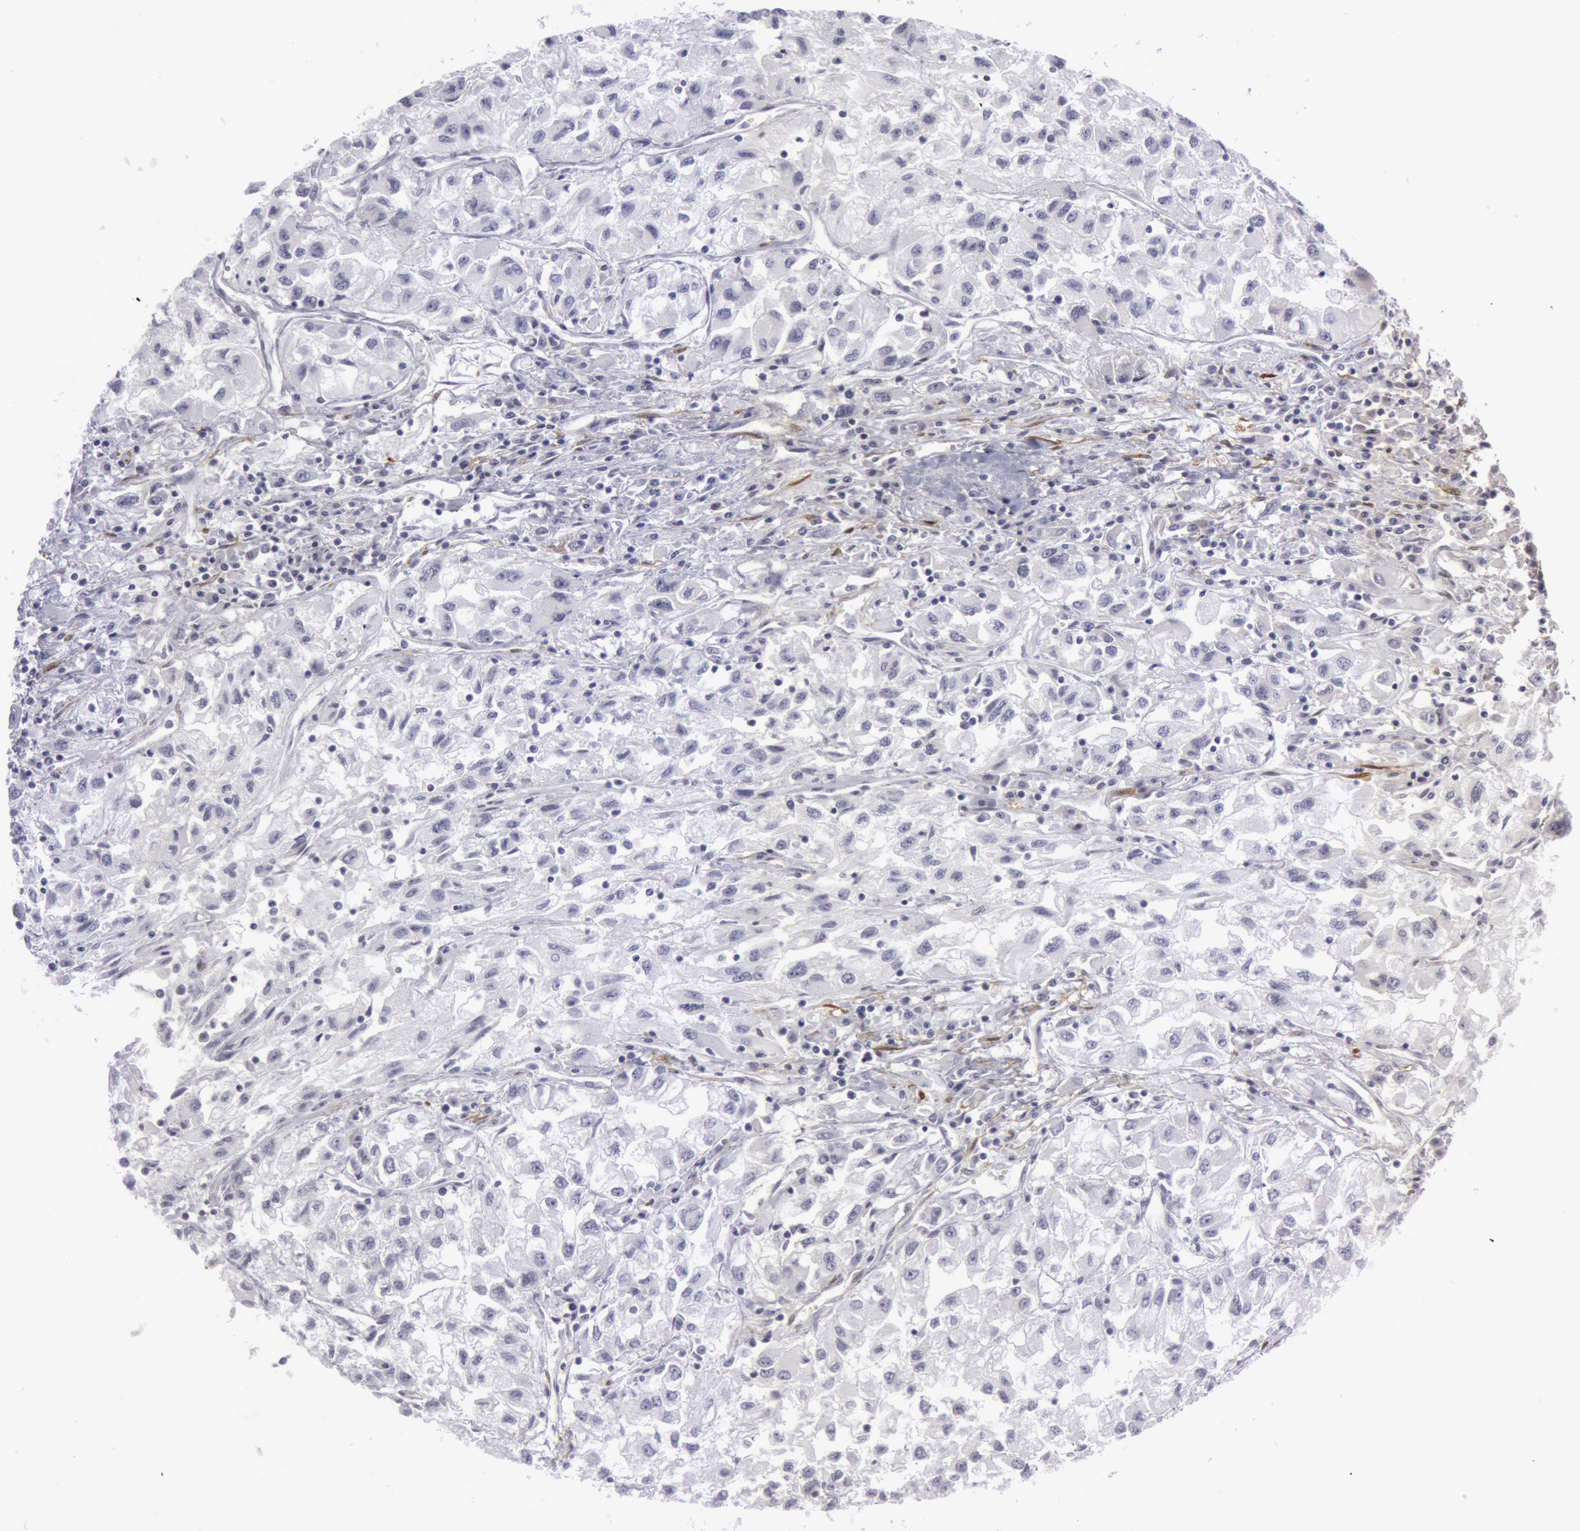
{"staining": {"intensity": "negative", "quantity": "none", "location": "none"}, "tissue": "renal cancer", "cell_type": "Tumor cells", "image_type": "cancer", "snomed": [{"axis": "morphology", "description": "Adenocarcinoma, NOS"}, {"axis": "topography", "description": "Kidney"}], "caption": "High power microscopy histopathology image of an immunohistochemistry image of renal cancer, revealing no significant staining in tumor cells. Nuclei are stained in blue.", "gene": "TAGLN", "patient": {"sex": "male", "age": 59}}